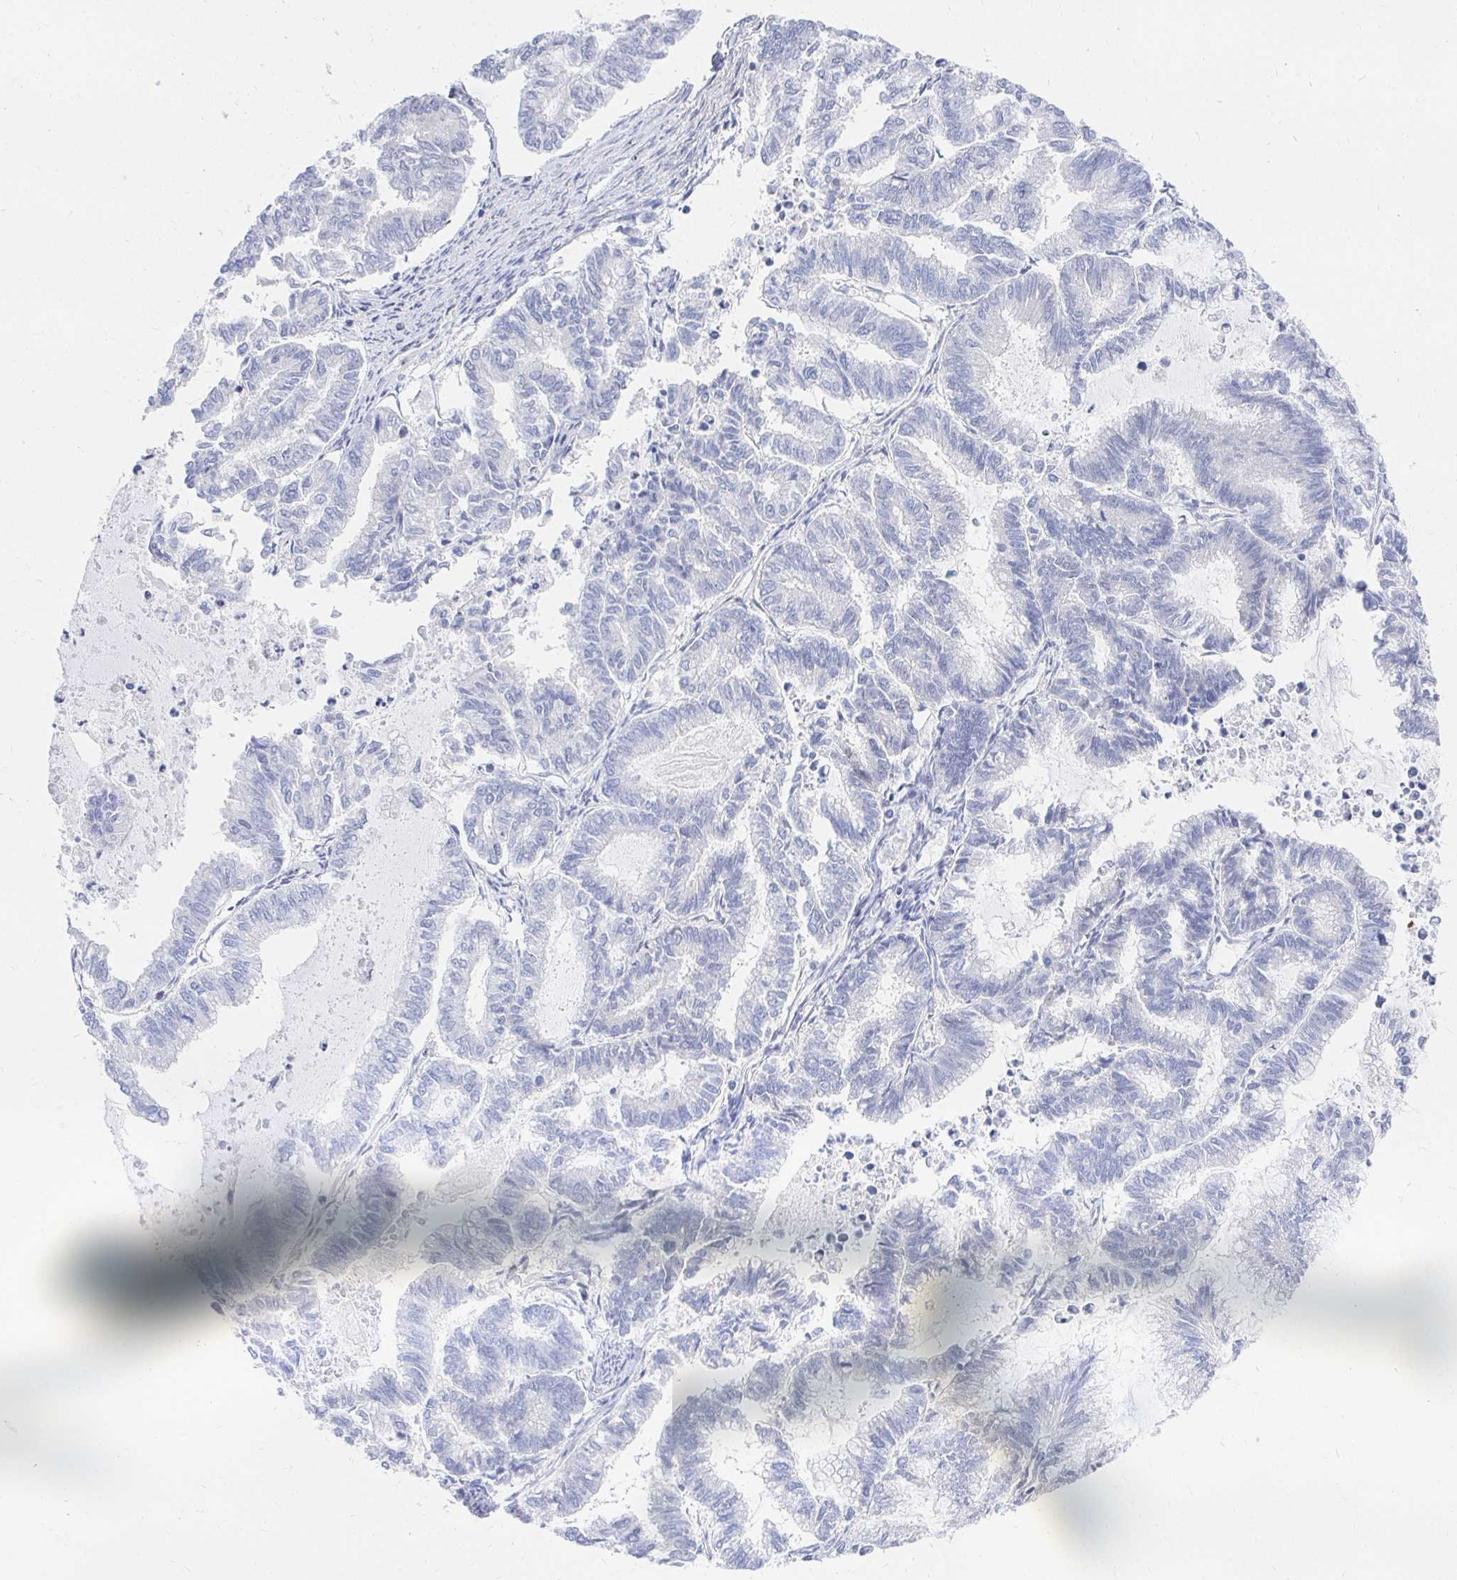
{"staining": {"intensity": "negative", "quantity": "none", "location": "none"}, "tissue": "endometrial cancer", "cell_type": "Tumor cells", "image_type": "cancer", "snomed": [{"axis": "morphology", "description": "Adenocarcinoma, NOS"}, {"axis": "topography", "description": "Endometrium"}], "caption": "Immunohistochemical staining of human endometrial adenocarcinoma shows no significant positivity in tumor cells. The staining is performed using DAB brown chromogen with nuclei counter-stained in using hematoxylin.", "gene": "CLIC3", "patient": {"sex": "female", "age": 79}}